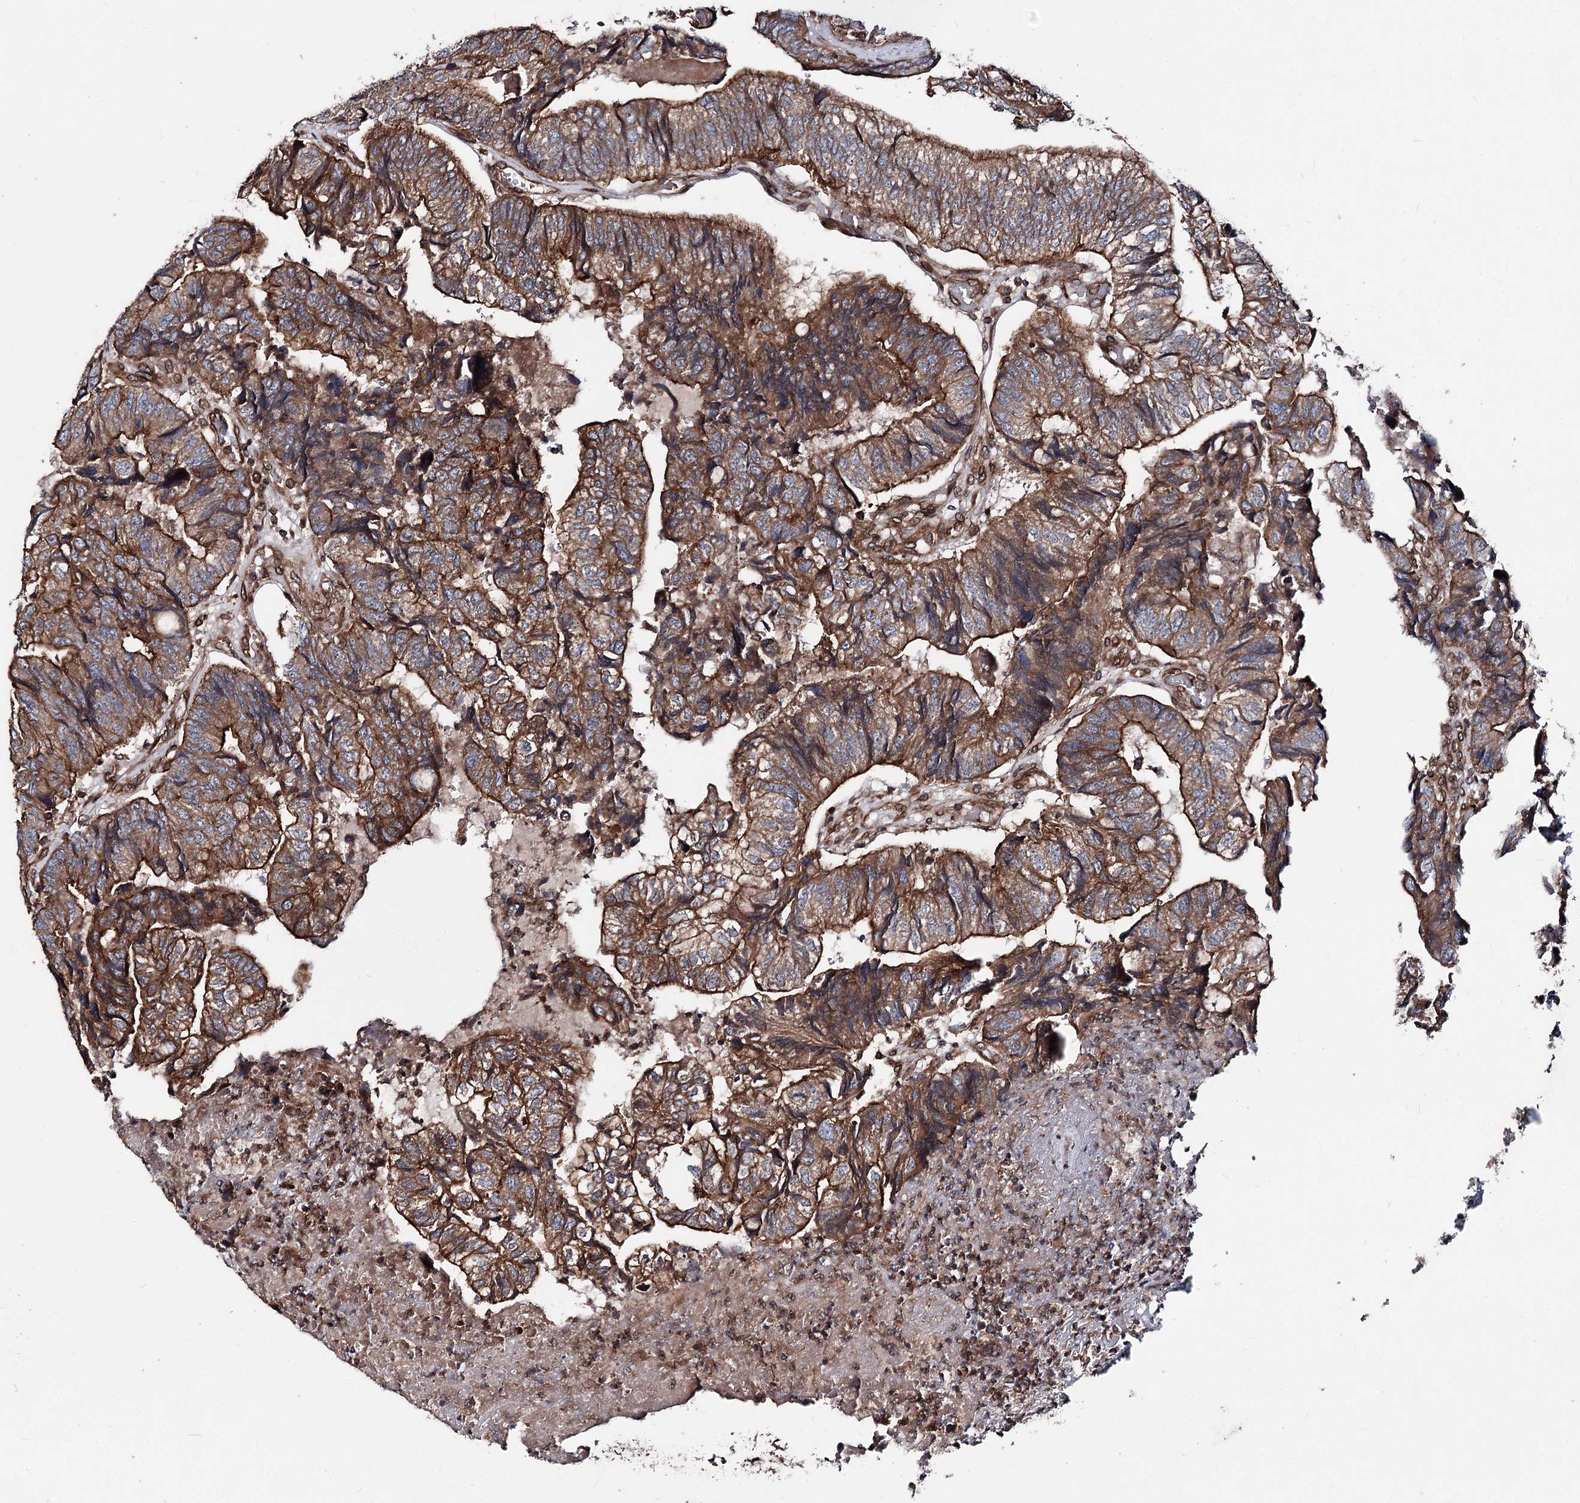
{"staining": {"intensity": "strong", "quantity": ">75%", "location": "cytoplasmic/membranous"}, "tissue": "colorectal cancer", "cell_type": "Tumor cells", "image_type": "cancer", "snomed": [{"axis": "morphology", "description": "Adenocarcinoma, NOS"}, {"axis": "topography", "description": "Colon"}], "caption": "Immunohistochemistry (IHC) histopathology image of colorectal adenocarcinoma stained for a protein (brown), which exhibits high levels of strong cytoplasmic/membranous positivity in approximately >75% of tumor cells.", "gene": "FGFR1OP2", "patient": {"sex": "female", "age": 67}}